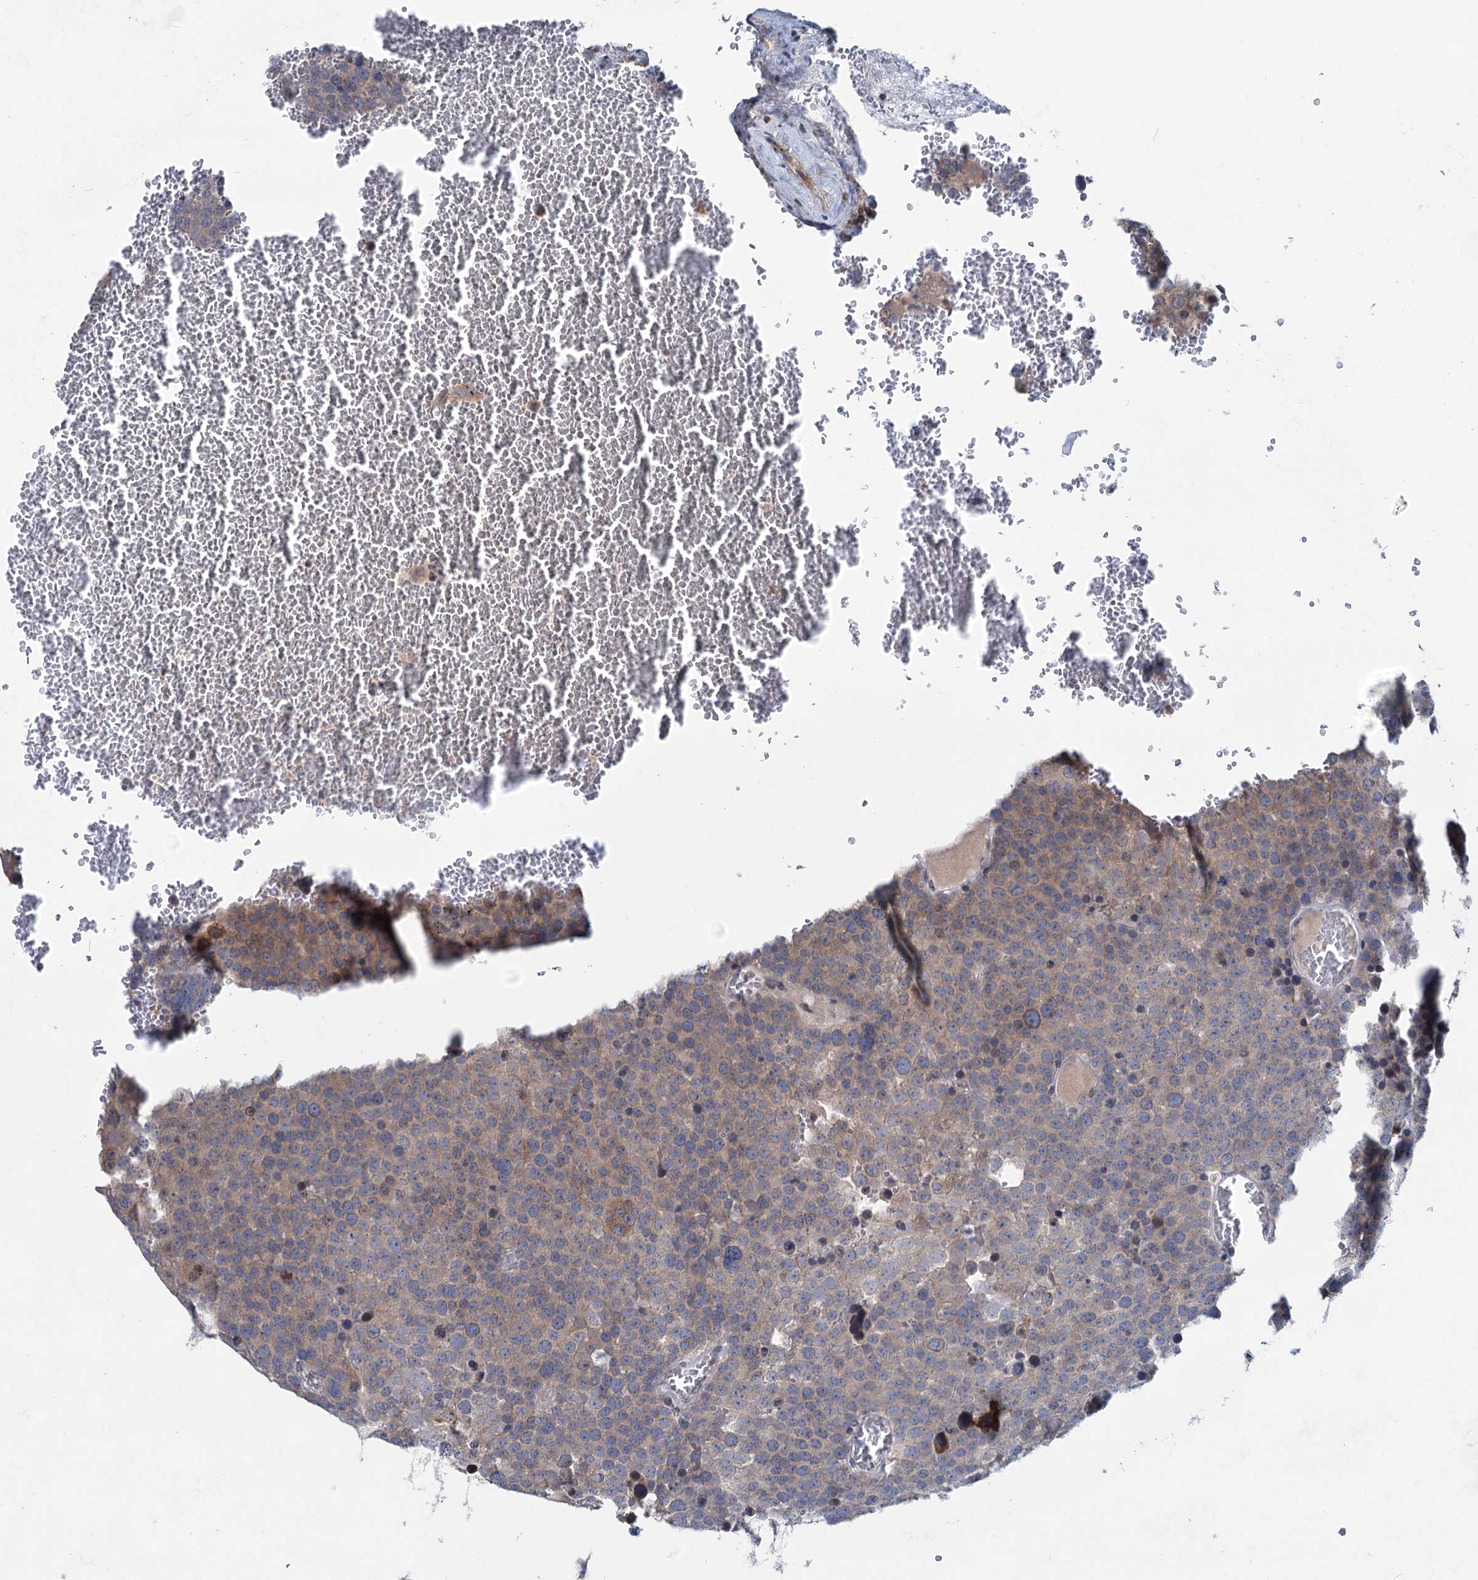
{"staining": {"intensity": "moderate", "quantity": "<25%", "location": "cytoplasmic/membranous"}, "tissue": "testis cancer", "cell_type": "Tumor cells", "image_type": "cancer", "snomed": [{"axis": "morphology", "description": "Seminoma, NOS"}, {"axis": "topography", "description": "Testis"}], "caption": "A micrograph of seminoma (testis) stained for a protein demonstrates moderate cytoplasmic/membranous brown staining in tumor cells. (DAB (3,3'-diaminobenzidine) IHC with brightfield microscopy, high magnification).", "gene": "TTC17", "patient": {"sex": "male", "age": 71}}